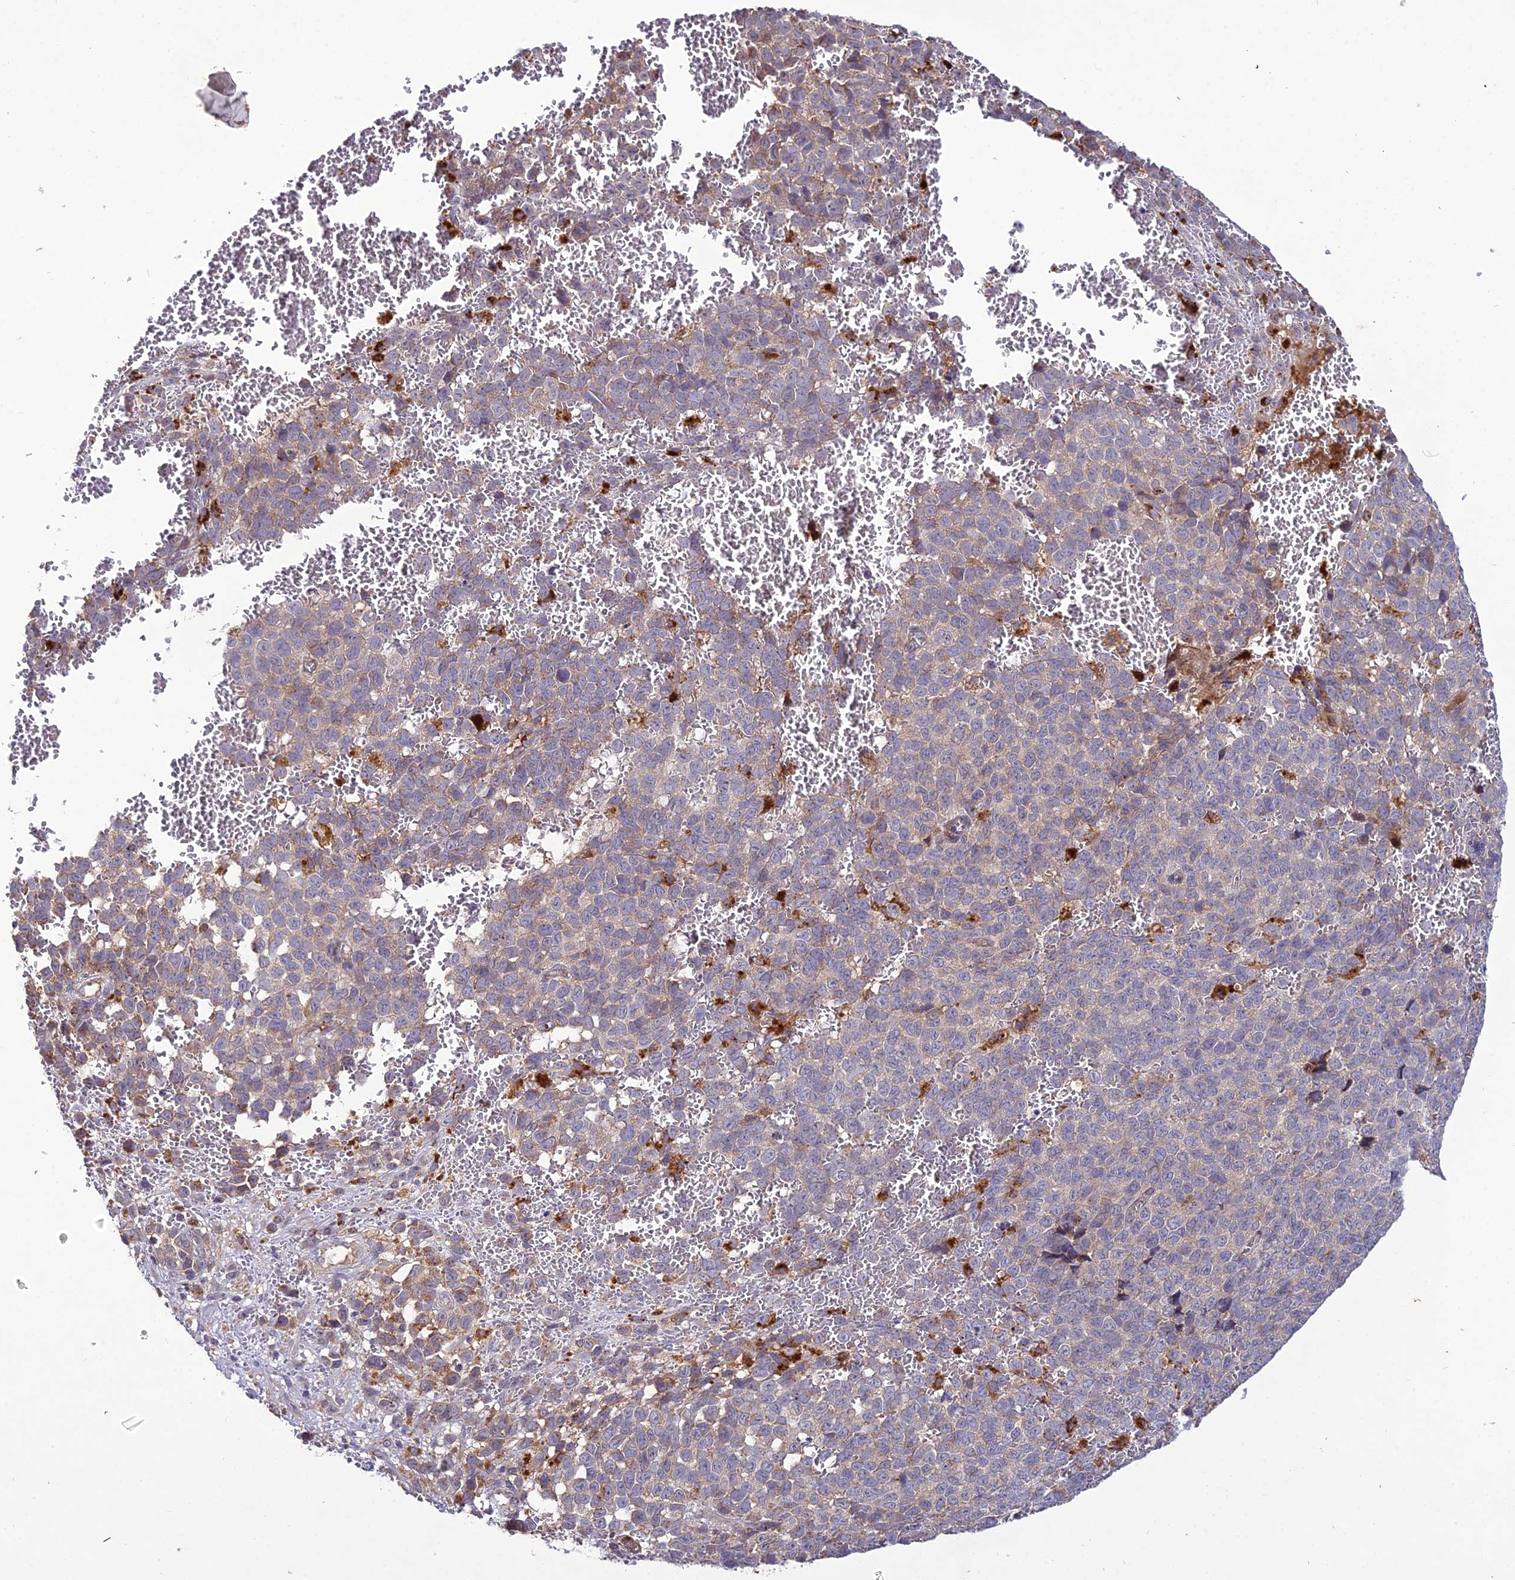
{"staining": {"intensity": "weak", "quantity": "25%-75%", "location": "cytoplasmic/membranous"}, "tissue": "melanoma", "cell_type": "Tumor cells", "image_type": "cancer", "snomed": [{"axis": "morphology", "description": "Malignant melanoma, NOS"}, {"axis": "topography", "description": "Nose, NOS"}], "caption": "Human malignant melanoma stained for a protein (brown) exhibits weak cytoplasmic/membranous positive staining in about 25%-75% of tumor cells.", "gene": "EID2", "patient": {"sex": "female", "age": 48}}